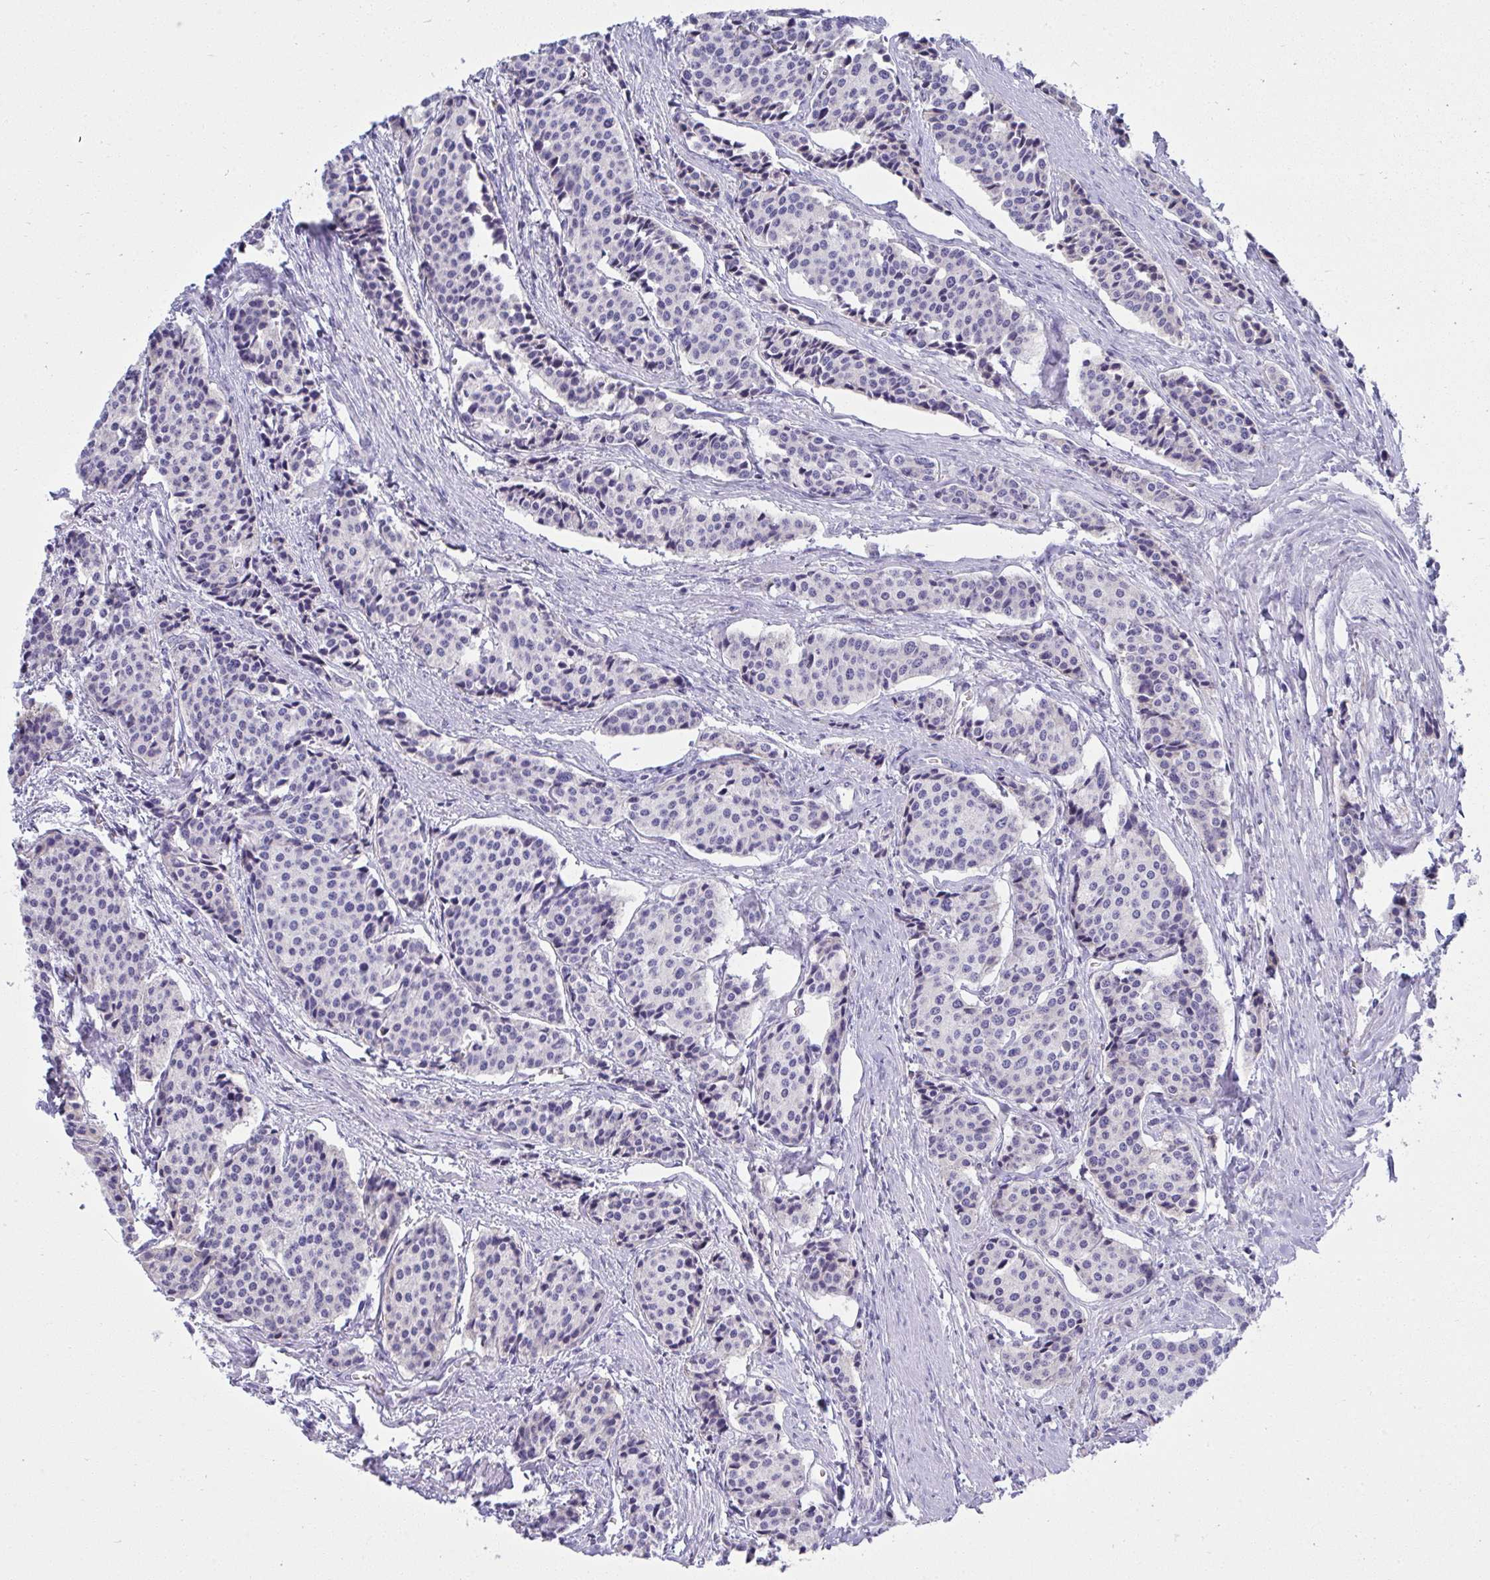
{"staining": {"intensity": "negative", "quantity": "none", "location": "none"}, "tissue": "carcinoid", "cell_type": "Tumor cells", "image_type": "cancer", "snomed": [{"axis": "morphology", "description": "Carcinoid, malignant, NOS"}, {"axis": "topography", "description": "Small intestine"}], "caption": "This is an immunohistochemistry histopathology image of carcinoid (malignant). There is no staining in tumor cells.", "gene": "FASLG", "patient": {"sex": "male", "age": 73}}